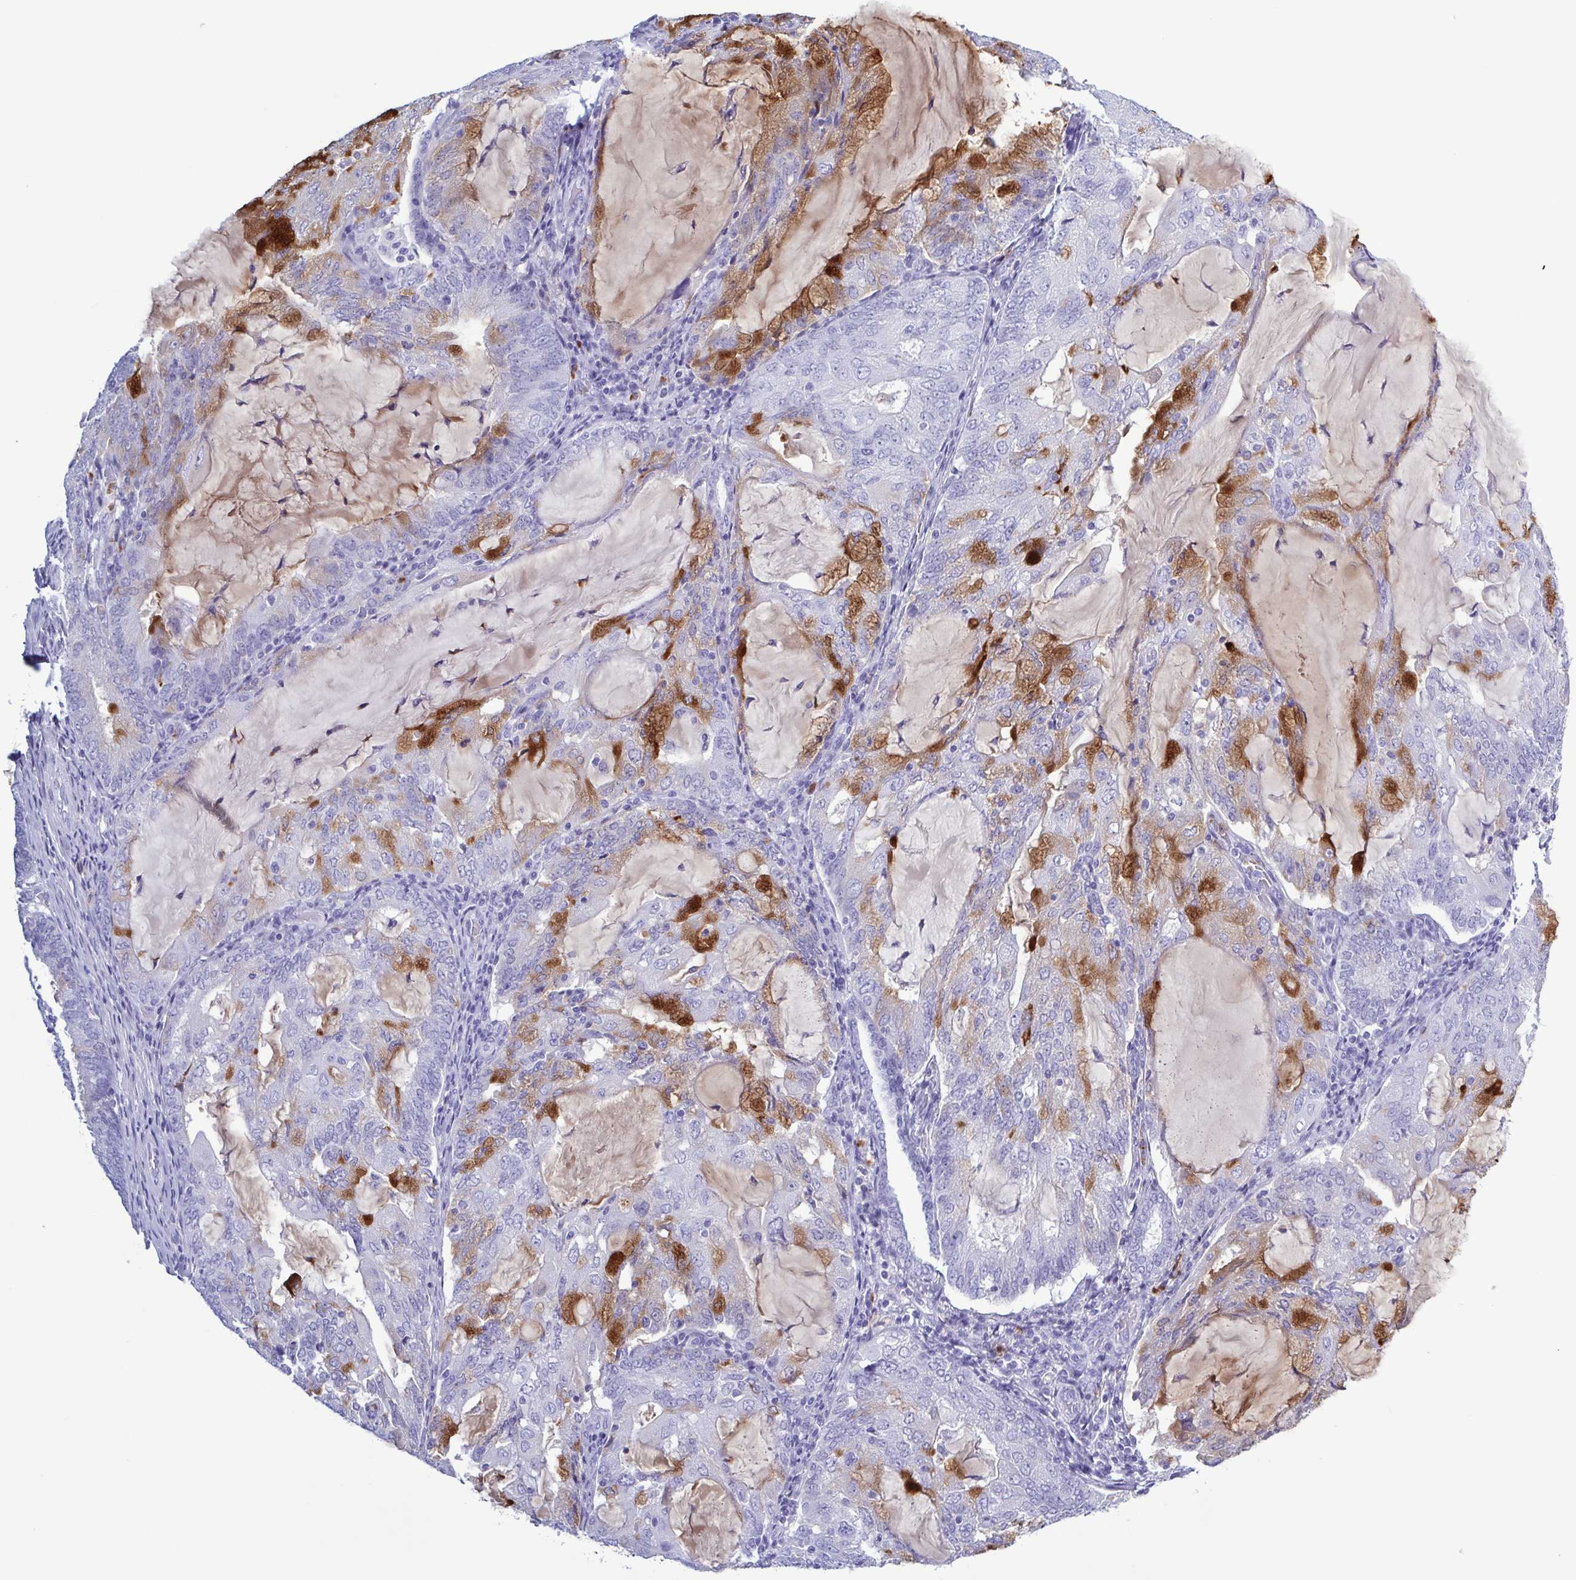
{"staining": {"intensity": "moderate", "quantity": "<25%", "location": "cytoplasmic/membranous,nuclear"}, "tissue": "endometrial cancer", "cell_type": "Tumor cells", "image_type": "cancer", "snomed": [{"axis": "morphology", "description": "Adenocarcinoma, NOS"}, {"axis": "topography", "description": "Endometrium"}], "caption": "Immunohistochemistry (IHC) photomicrograph of neoplastic tissue: endometrial adenocarcinoma stained using immunohistochemistry shows low levels of moderate protein expression localized specifically in the cytoplasmic/membranous and nuclear of tumor cells, appearing as a cytoplasmic/membranous and nuclear brown color.", "gene": "LTF", "patient": {"sex": "female", "age": 81}}